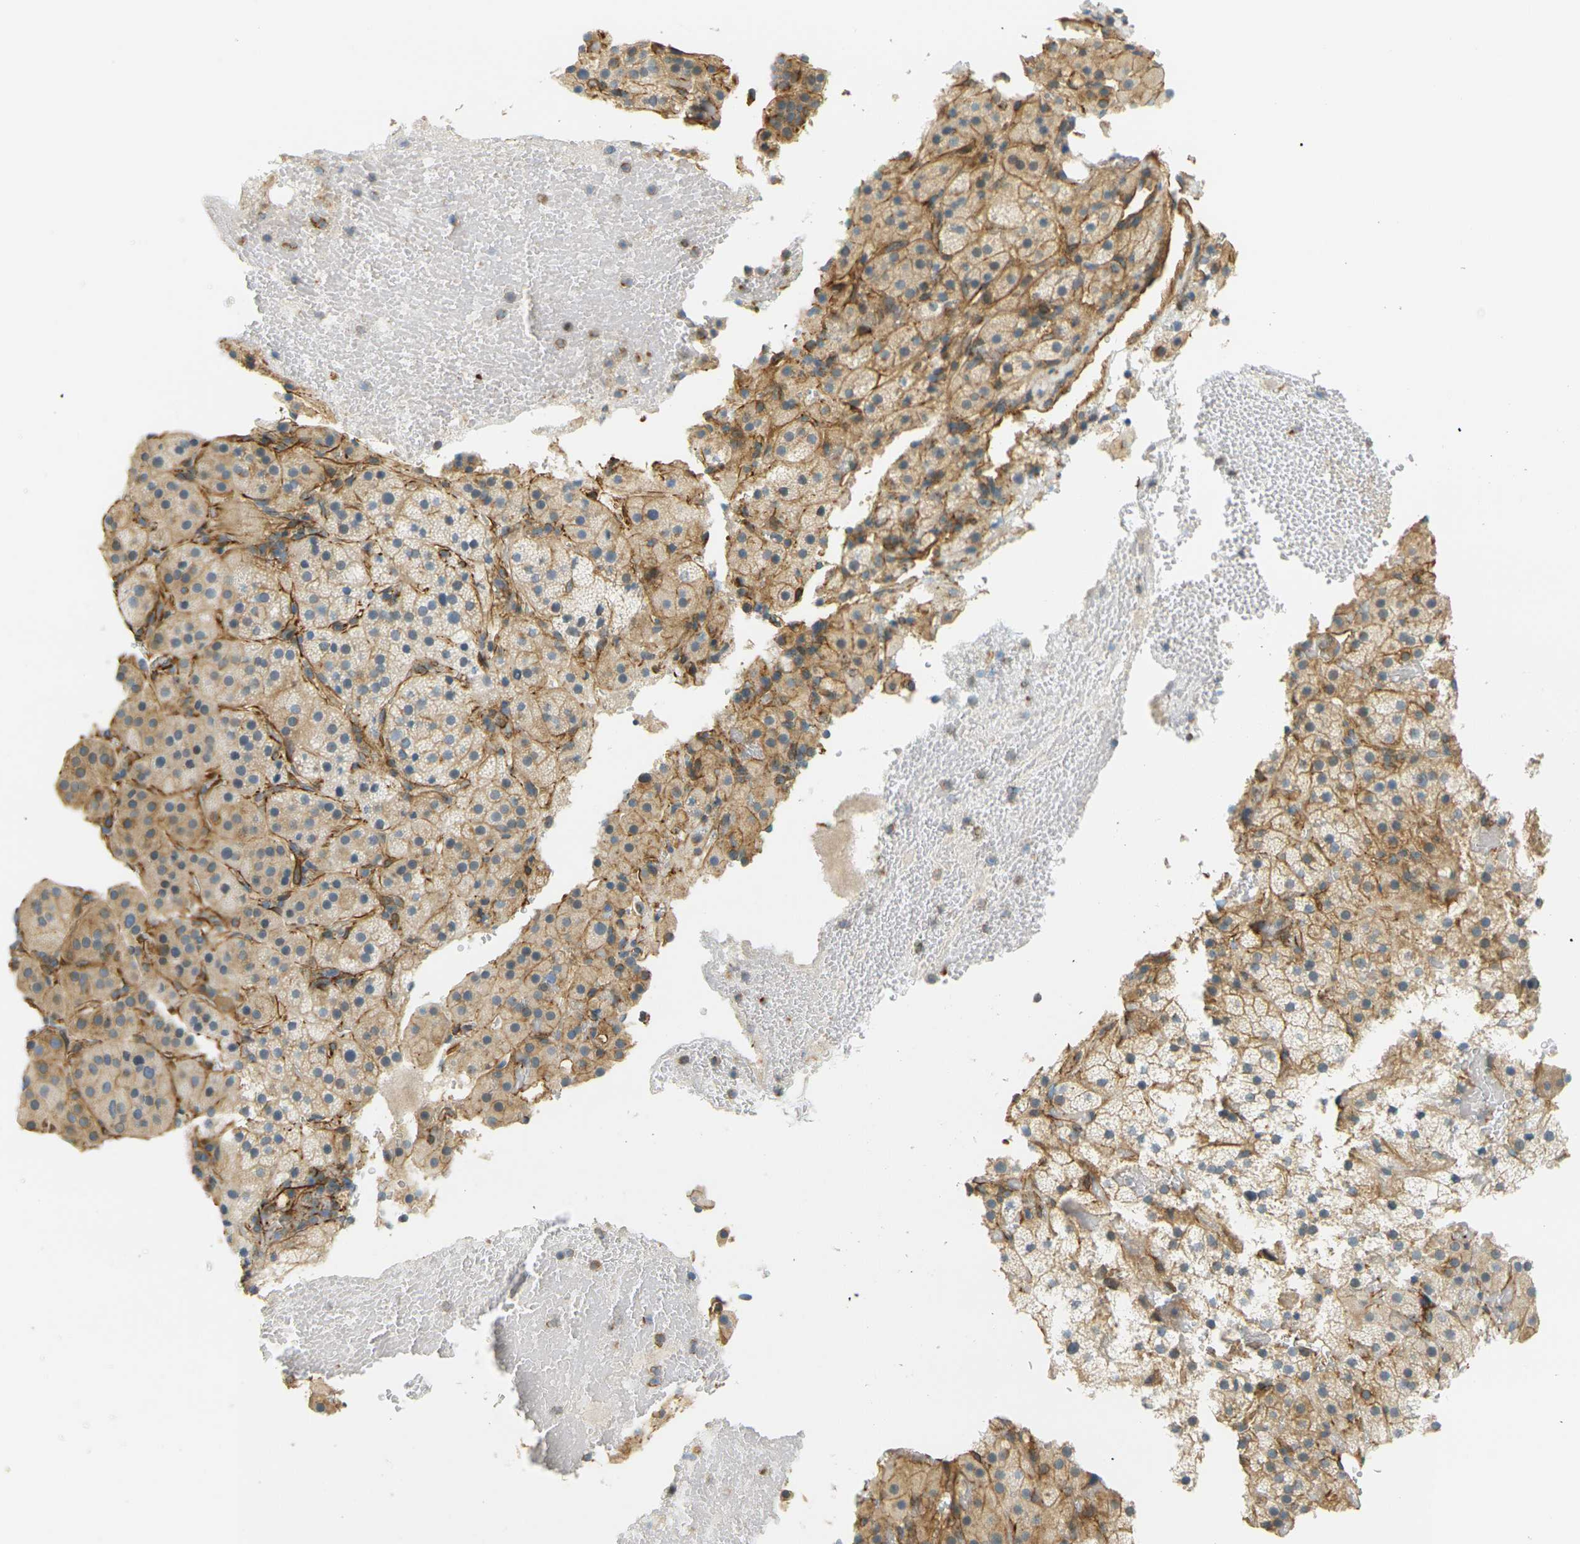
{"staining": {"intensity": "moderate", "quantity": "25%-75%", "location": "cytoplasmic/membranous"}, "tissue": "adrenal gland", "cell_type": "Glandular cells", "image_type": "normal", "snomed": [{"axis": "morphology", "description": "Normal tissue, NOS"}, {"axis": "topography", "description": "Adrenal gland"}], "caption": "Immunohistochemistry histopathology image of benign human adrenal gland stained for a protein (brown), which displays medium levels of moderate cytoplasmic/membranous expression in about 25%-75% of glandular cells.", "gene": "CYTH3", "patient": {"sex": "female", "age": 59}}